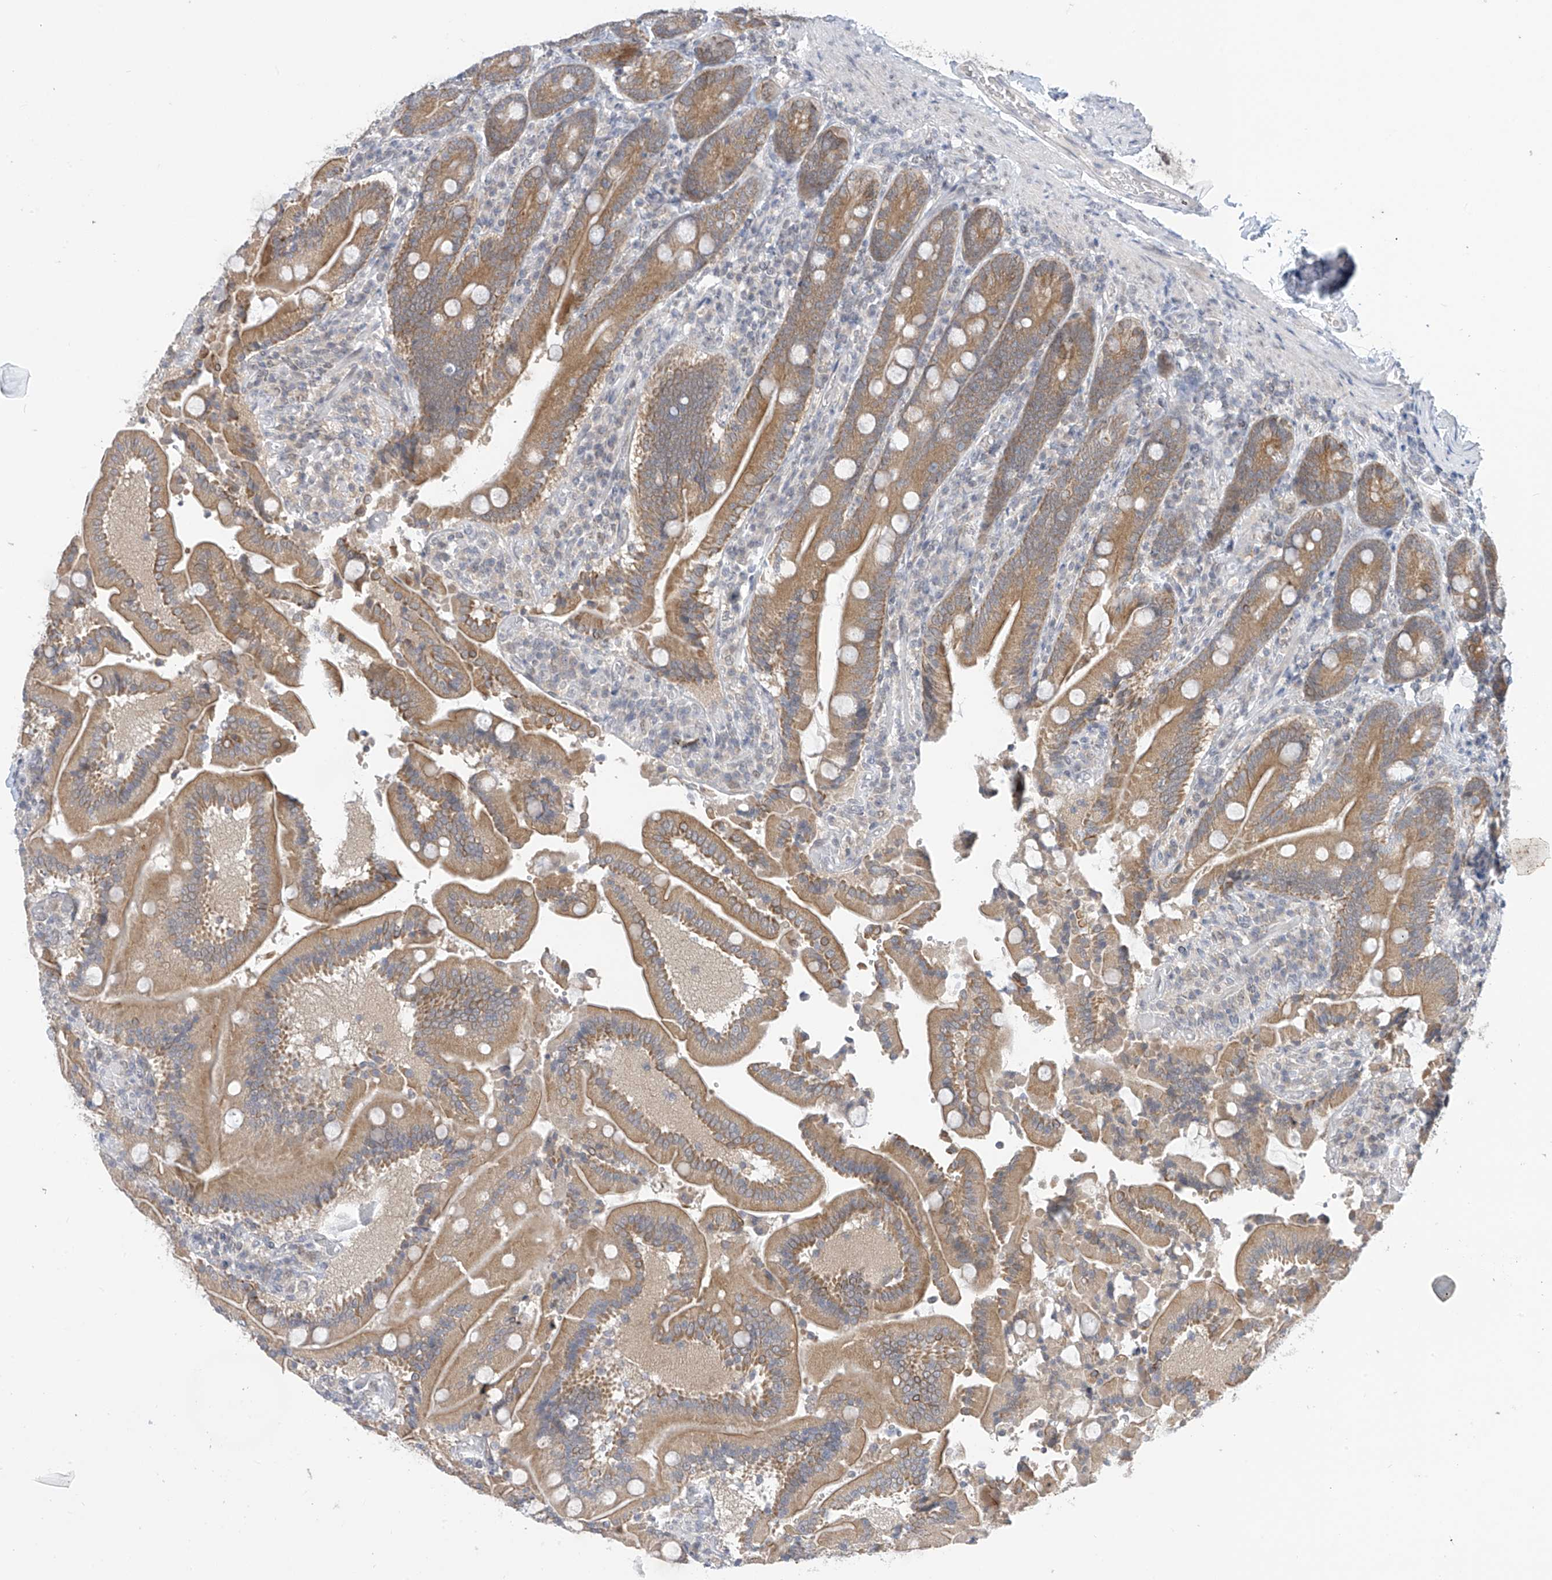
{"staining": {"intensity": "moderate", "quantity": ">75%", "location": "cytoplasmic/membranous"}, "tissue": "duodenum", "cell_type": "Glandular cells", "image_type": "normal", "snomed": [{"axis": "morphology", "description": "Normal tissue, NOS"}, {"axis": "topography", "description": "Duodenum"}], "caption": "The micrograph displays a brown stain indicating the presence of a protein in the cytoplasmic/membranous of glandular cells in duodenum. (DAB IHC, brown staining for protein, blue staining for nuclei).", "gene": "APLF", "patient": {"sex": "female", "age": 62}}